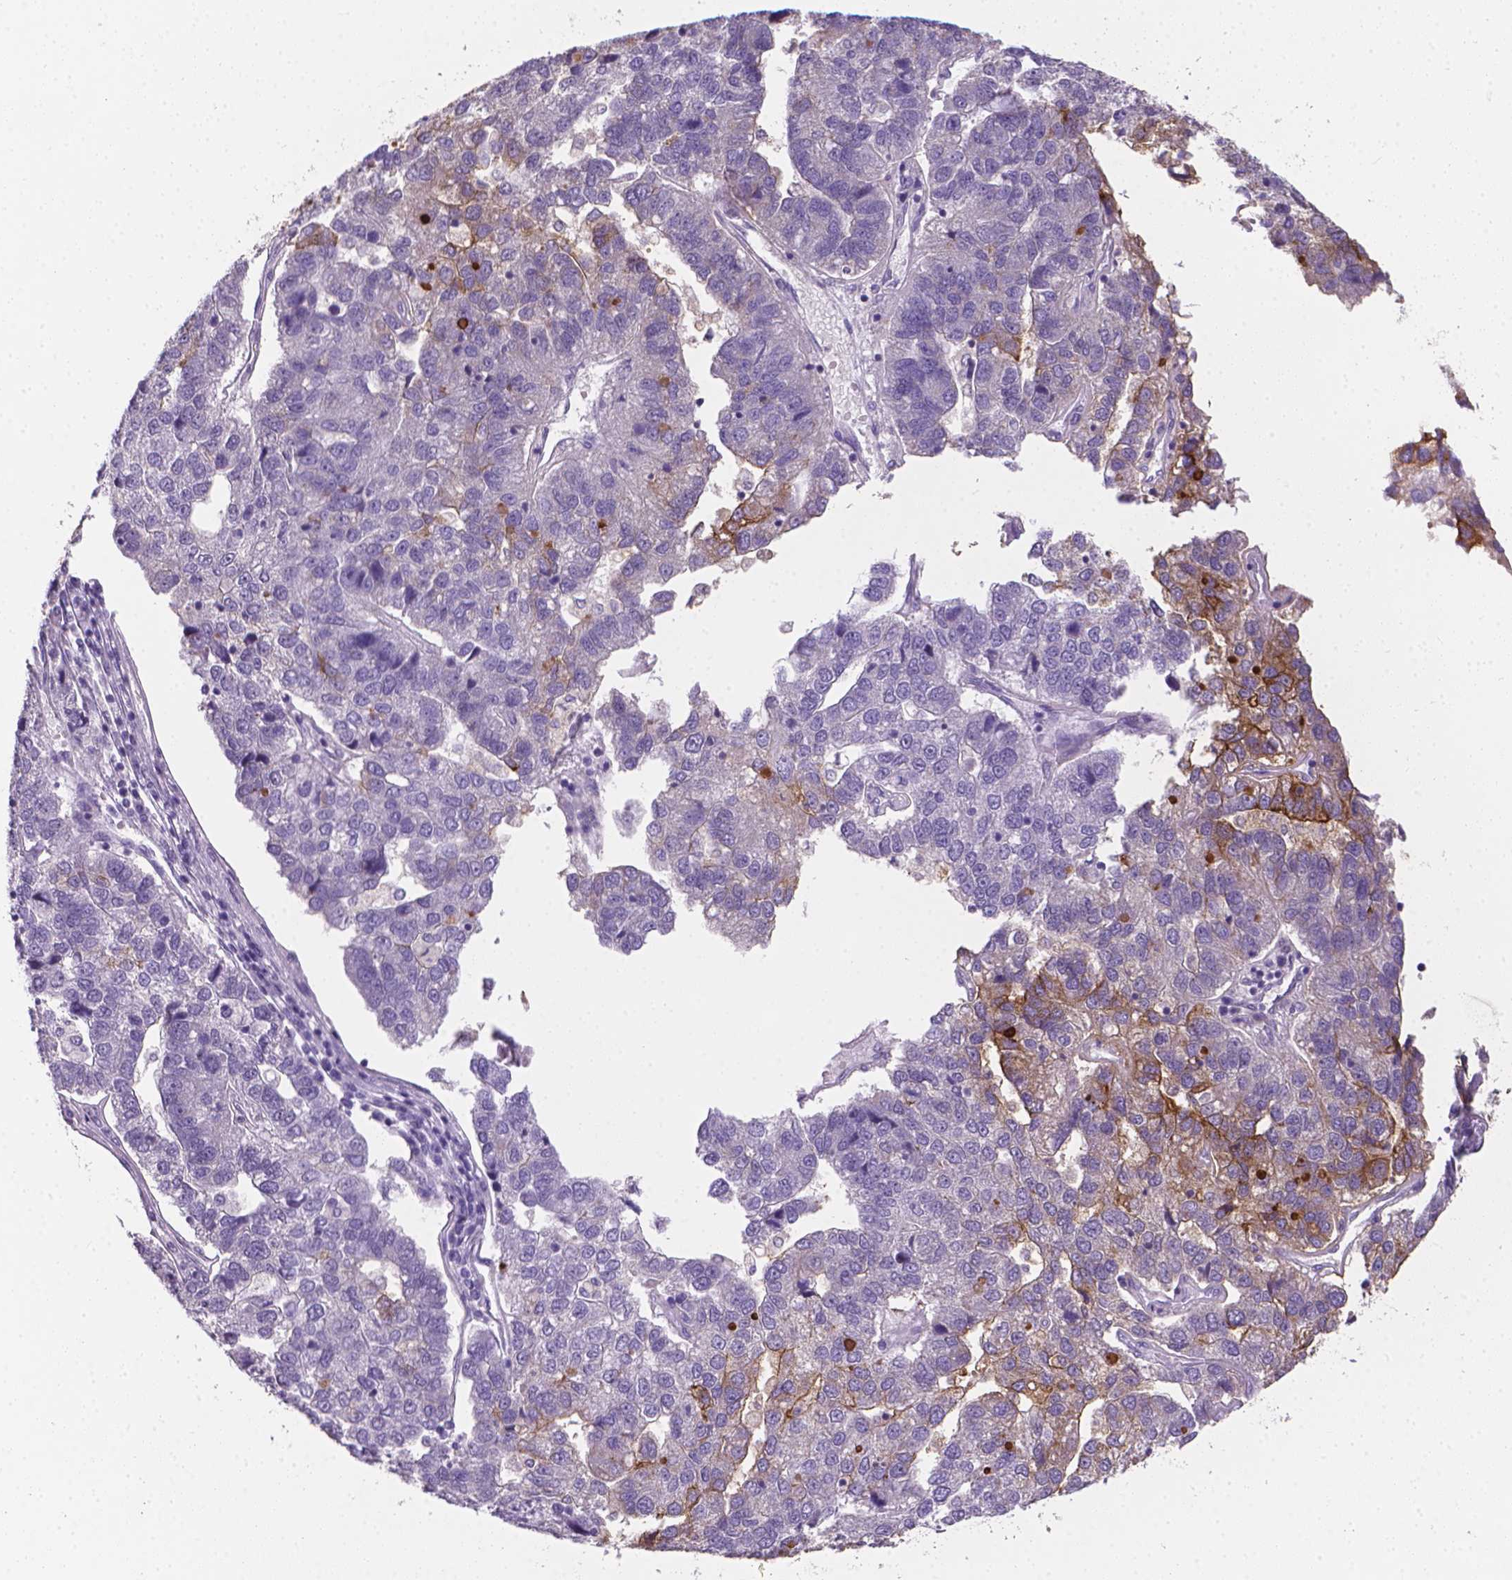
{"staining": {"intensity": "moderate", "quantity": "<25%", "location": "cytoplasmic/membranous"}, "tissue": "pancreatic cancer", "cell_type": "Tumor cells", "image_type": "cancer", "snomed": [{"axis": "morphology", "description": "Adenocarcinoma, NOS"}, {"axis": "topography", "description": "Pancreas"}], "caption": "Immunohistochemistry (DAB (3,3'-diaminobenzidine)) staining of adenocarcinoma (pancreatic) exhibits moderate cytoplasmic/membranous protein staining in about <25% of tumor cells. The protein of interest is shown in brown color, while the nuclei are stained blue.", "gene": "XPNPEP2", "patient": {"sex": "female", "age": 61}}